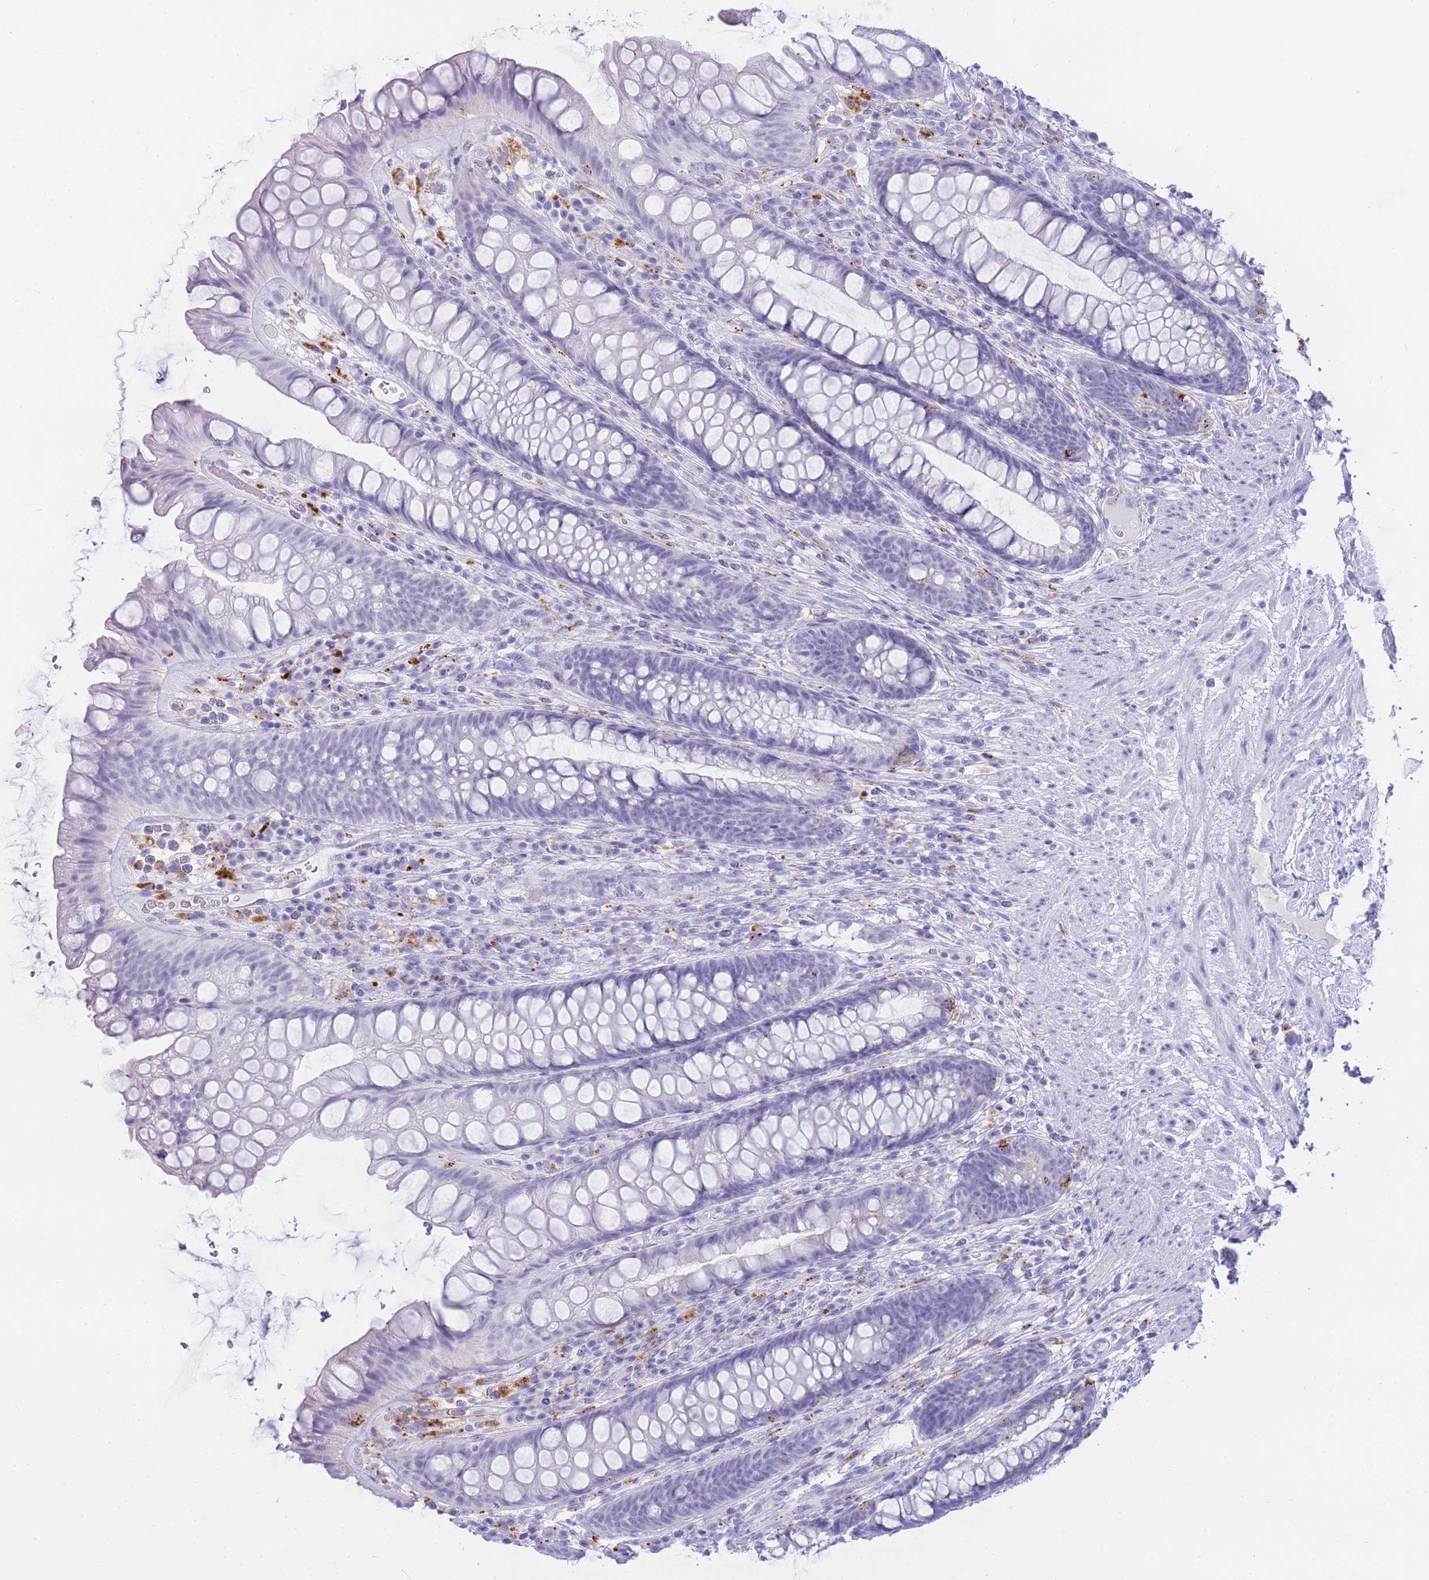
{"staining": {"intensity": "negative", "quantity": "none", "location": "none"}, "tissue": "rectum", "cell_type": "Glandular cells", "image_type": "normal", "snomed": [{"axis": "morphology", "description": "Normal tissue, NOS"}, {"axis": "topography", "description": "Rectum"}], "caption": "An immunohistochemistry photomicrograph of benign rectum is shown. There is no staining in glandular cells of rectum.", "gene": "GAA", "patient": {"sex": "male", "age": 74}}